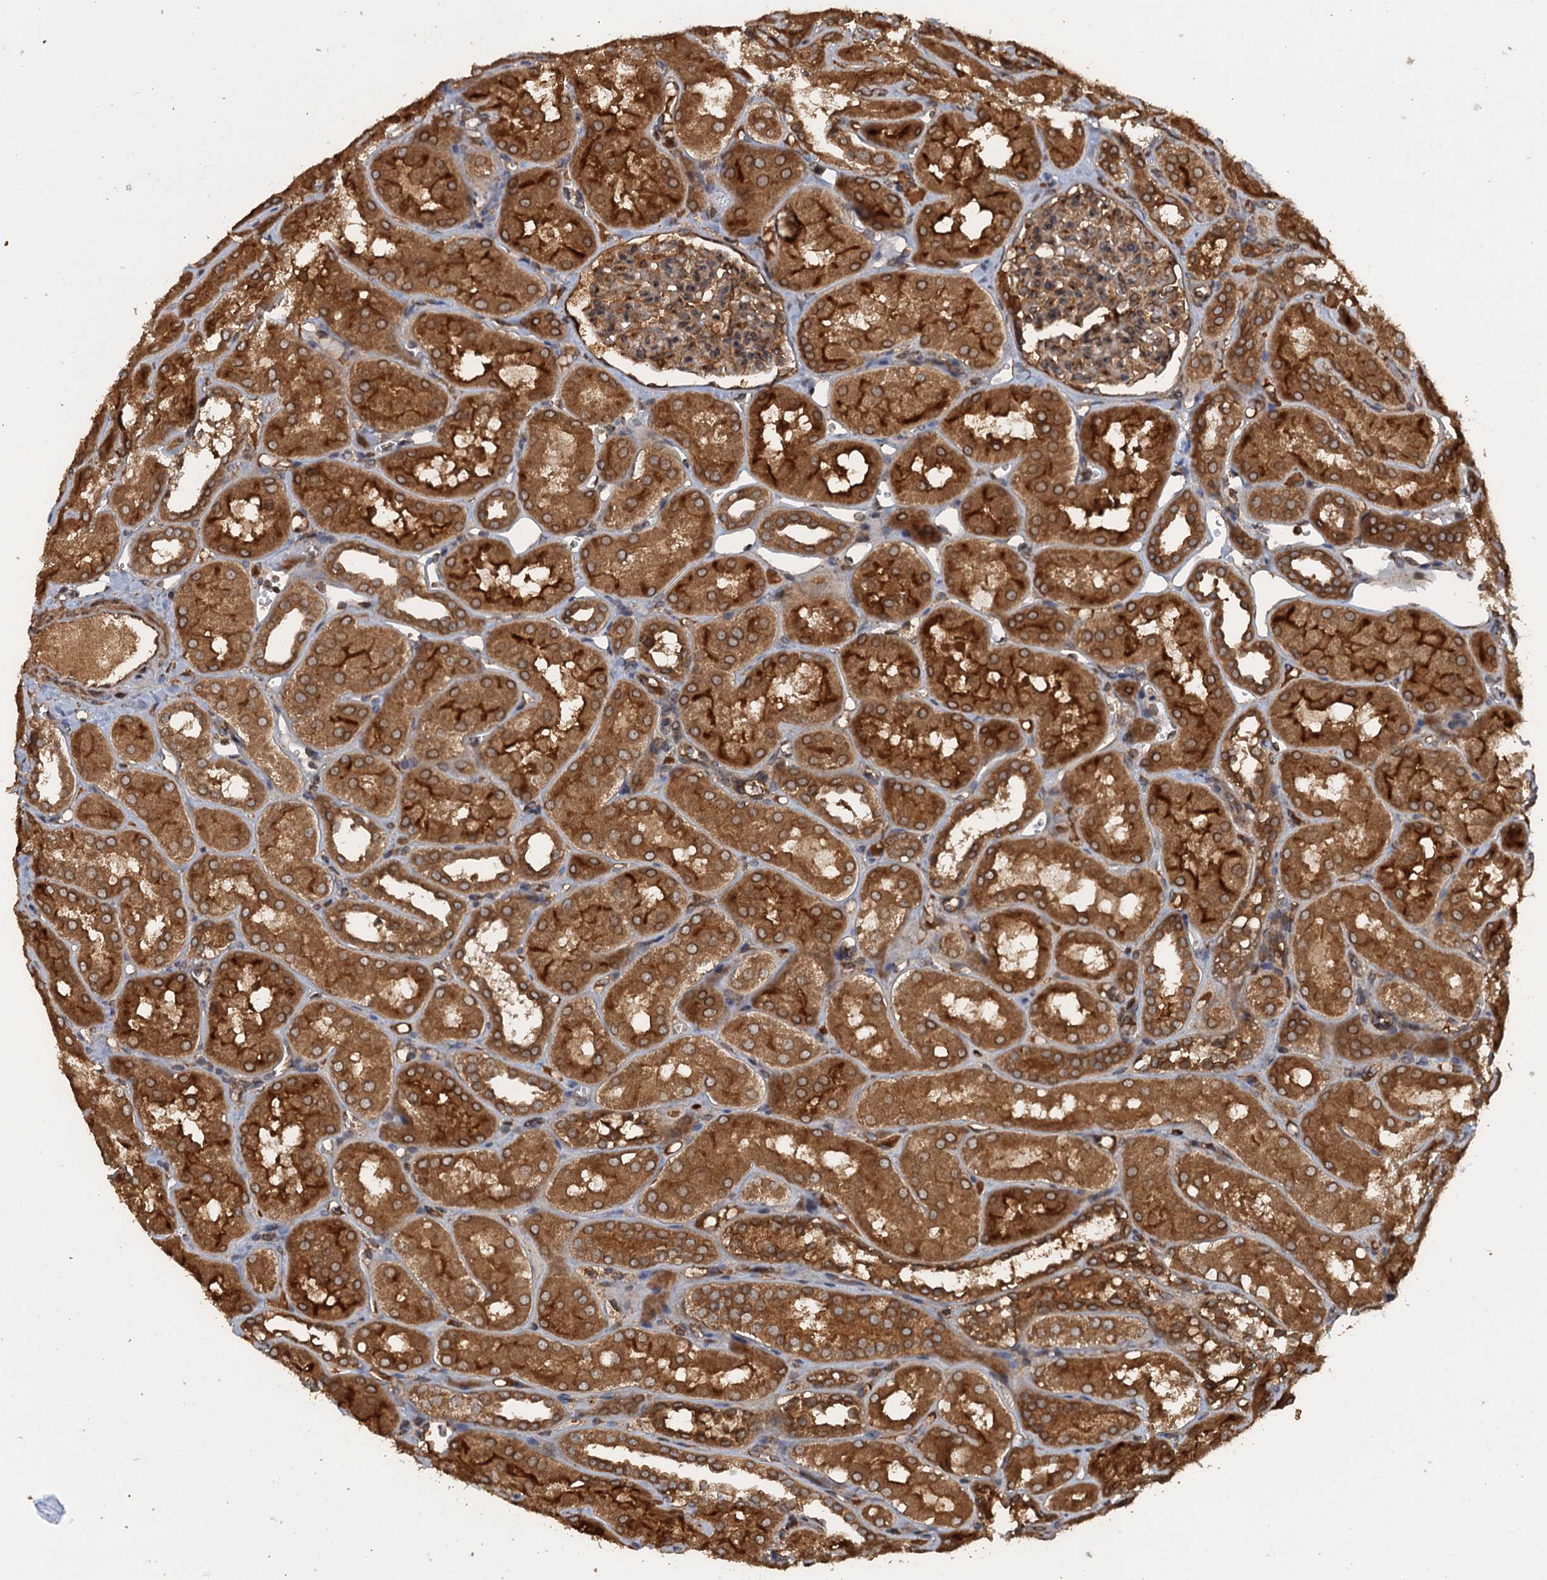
{"staining": {"intensity": "moderate", "quantity": "25%-75%", "location": "cytoplasmic/membranous"}, "tissue": "kidney", "cell_type": "Cells in glomeruli", "image_type": "normal", "snomed": [{"axis": "morphology", "description": "Normal tissue, NOS"}, {"axis": "topography", "description": "Kidney"}, {"axis": "topography", "description": "Urinary bladder"}], "caption": "Immunohistochemistry (IHC) (DAB (3,3'-diaminobenzidine)) staining of unremarkable human kidney demonstrates moderate cytoplasmic/membranous protein positivity in approximately 25%-75% of cells in glomeruli.", "gene": "GLE1", "patient": {"sex": "male", "age": 16}}